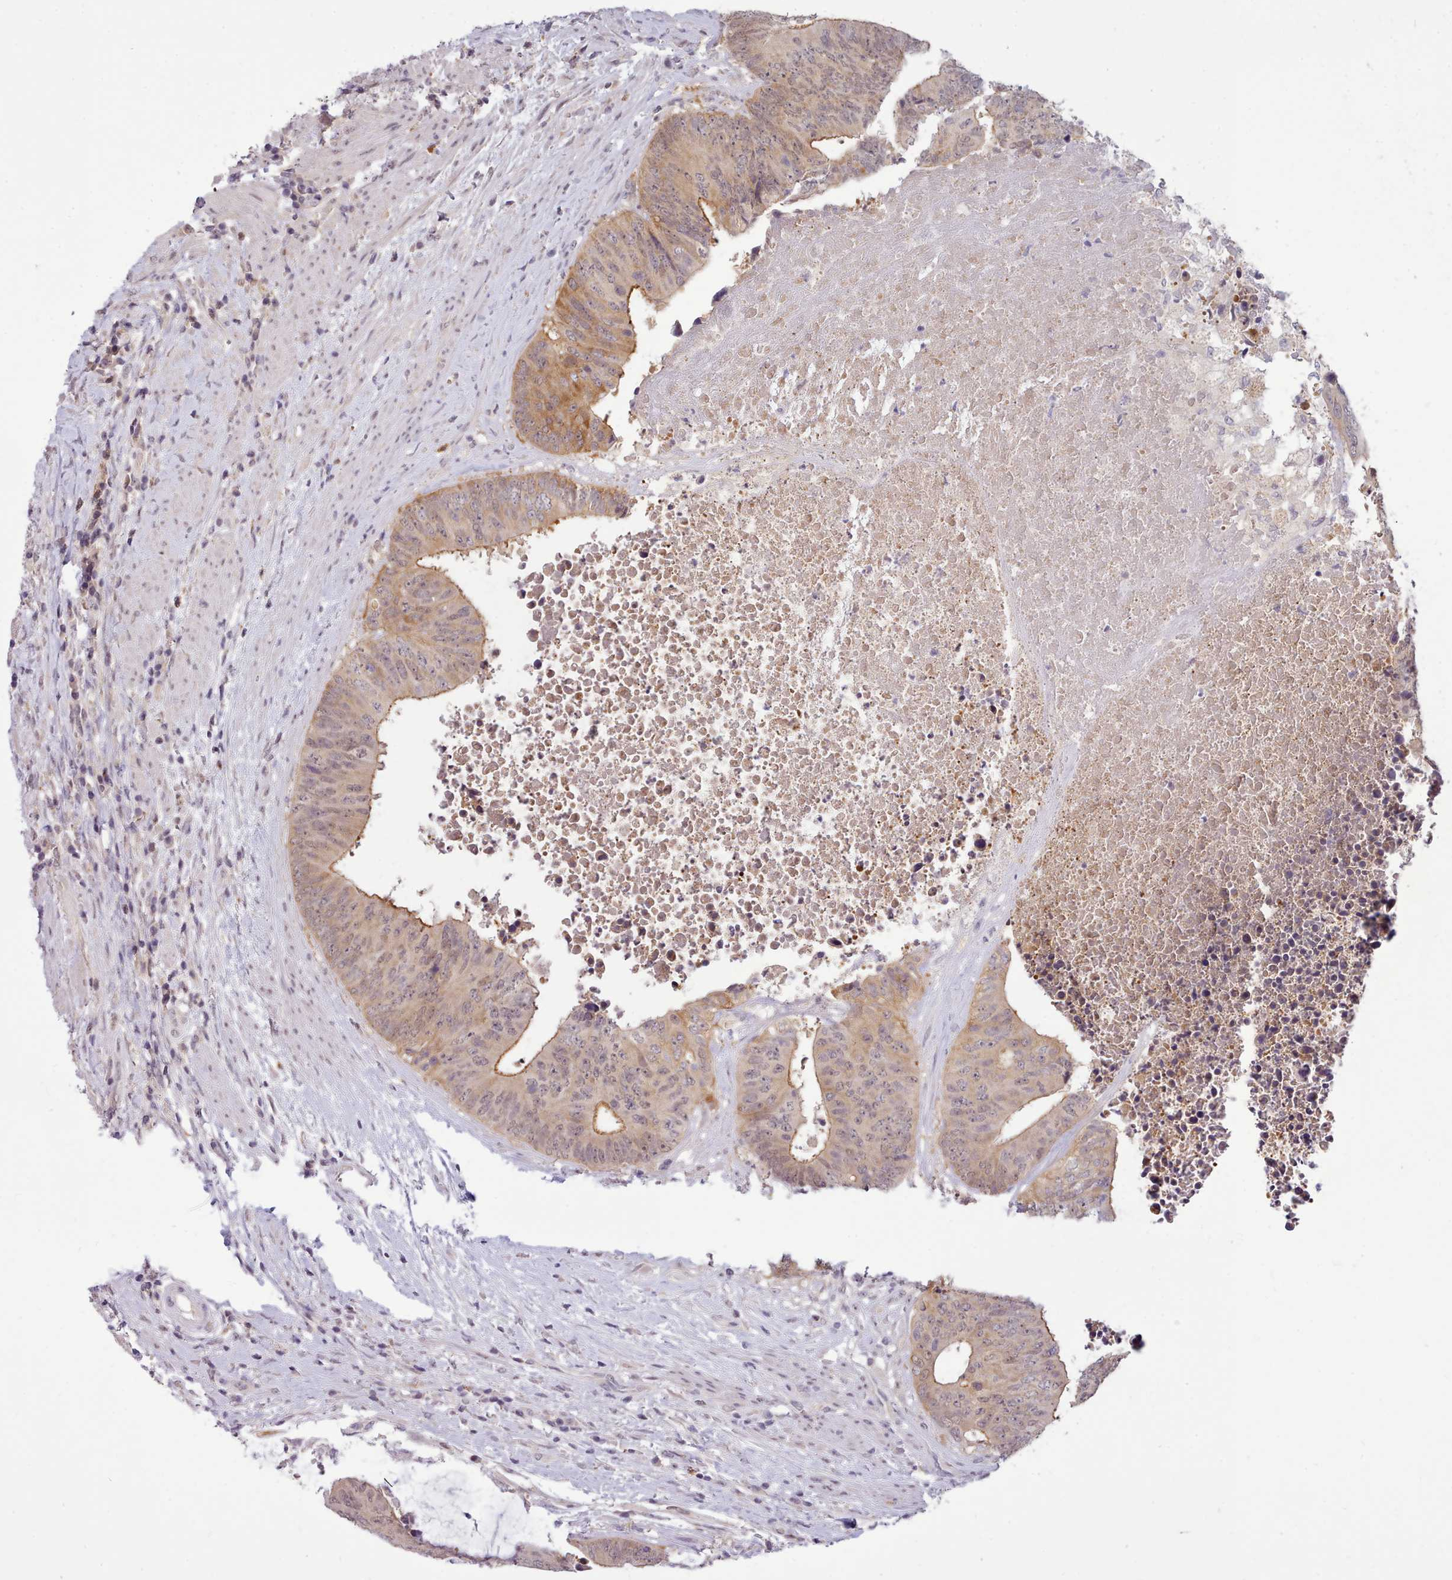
{"staining": {"intensity": "moderate", "quantity": "25%-75%", "location": "cytoplasmic/membranous"}, "tissue": "colorectal cancer", "cell_type": "Tumor cells", "image_type": "cancer", "snomed": [{"axis": "morphology", "description": "Adenocarcinoma, NOS"}, {"axis": "topography", "description": "Rectum"}], "caption": "IHC histopathology image of human colorectal cancer stained for a protein (brown), which demonstrates medium levels of moderate cytoplasmic/membranous positivity in approximately 25%-75% of tumor cells.", "gene": "ARL17A", "patient": {"sex": "male", "age": 72}}